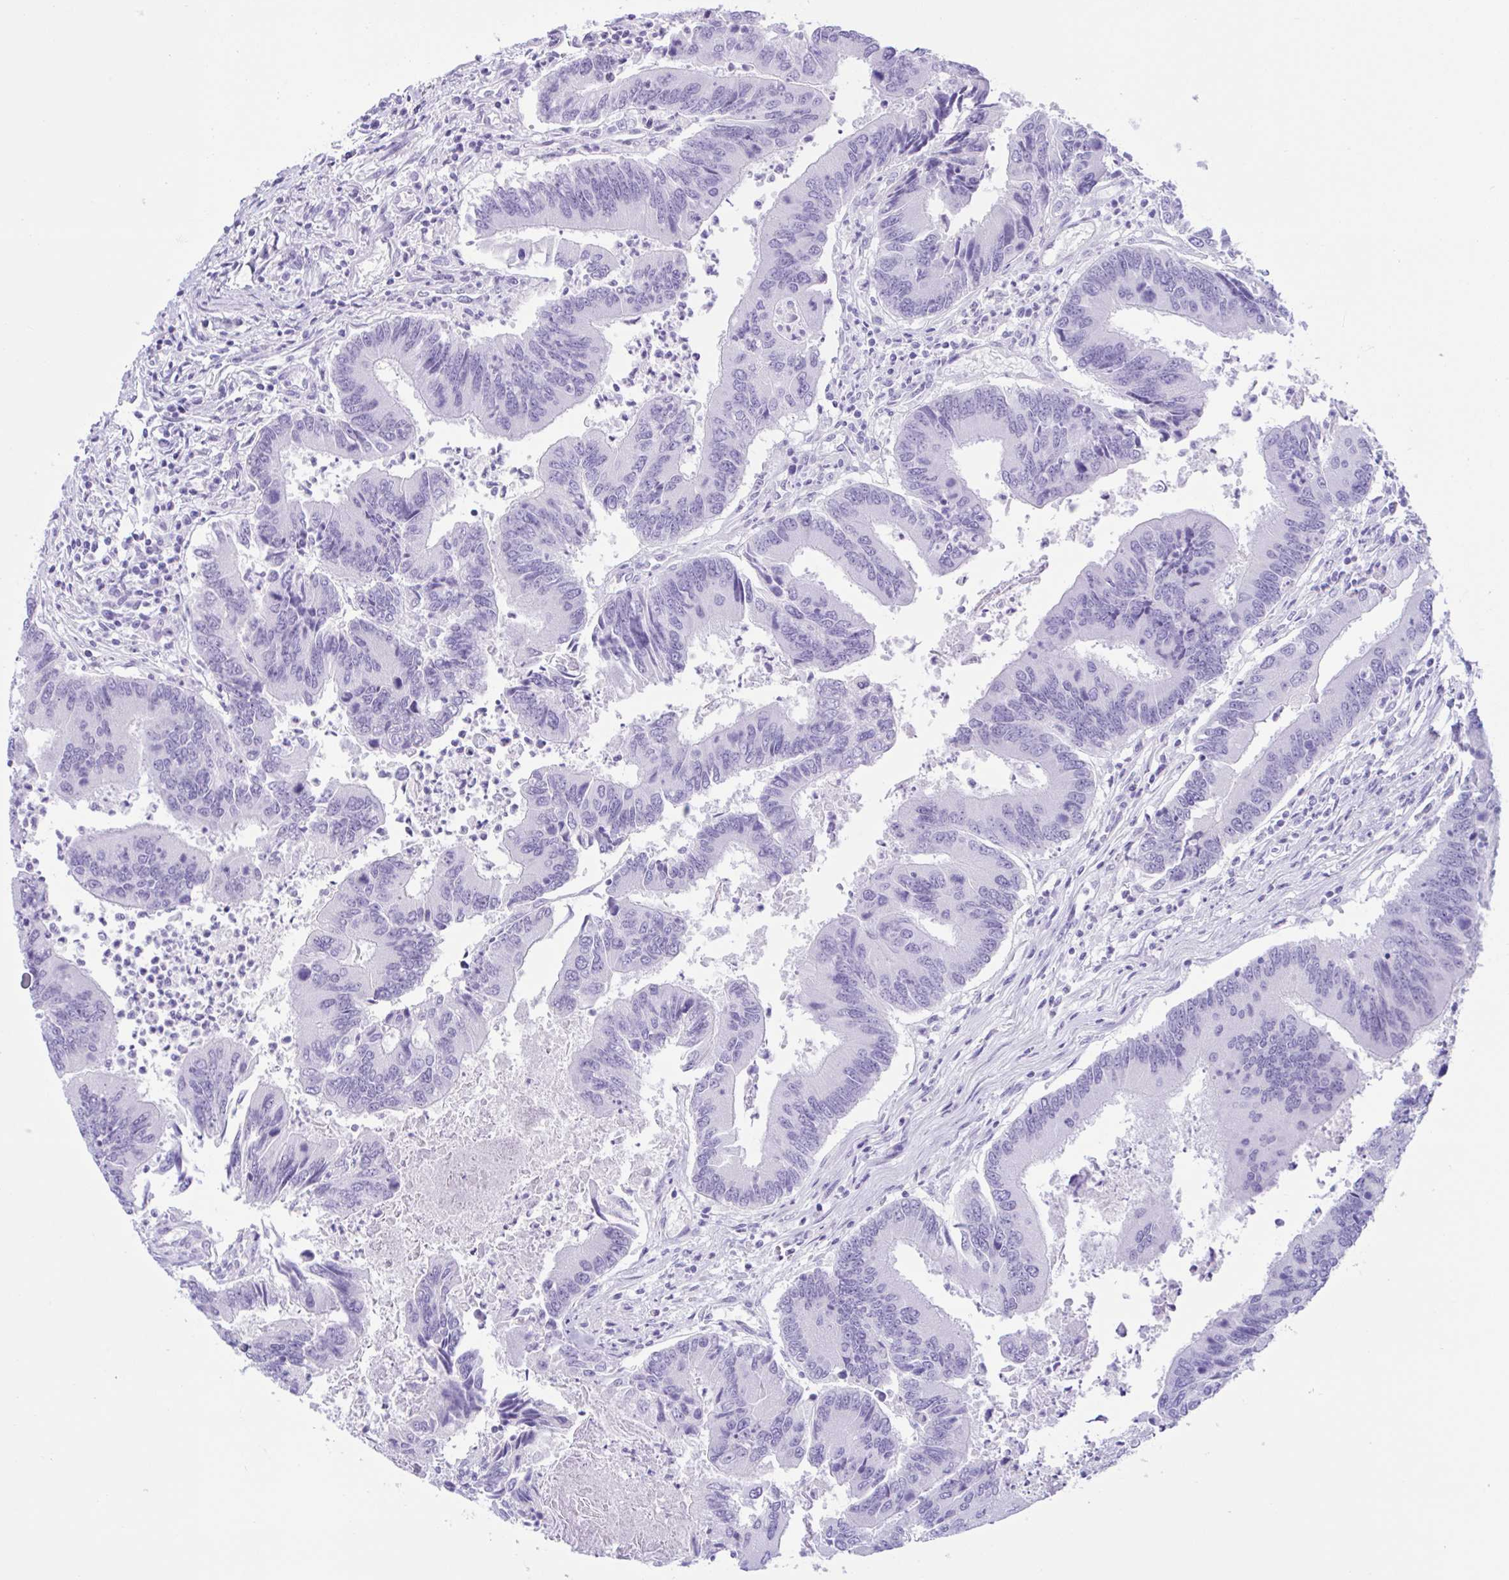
{"staining": {"intensity": "negative", "quantity": "none", "location": "none"}, "tissue": "colorectal cancer", "cell_type": "Tumor cells", "image_type": "cancer", "snomed": [{"axis": "morphology", "description": "Adenocarcinoma, NOS"}, {"axis": "topography", "description": "Colon"}], "caption": "Immunohistochemistry (IHC) photomicrograph of human colorectal cancer (adenocarcinoma) stained for a protein (brown), which reveals no positivity in tumor cells.", "gene": "MRGPRG", "patient": {"sex": "female", "age": 67}}